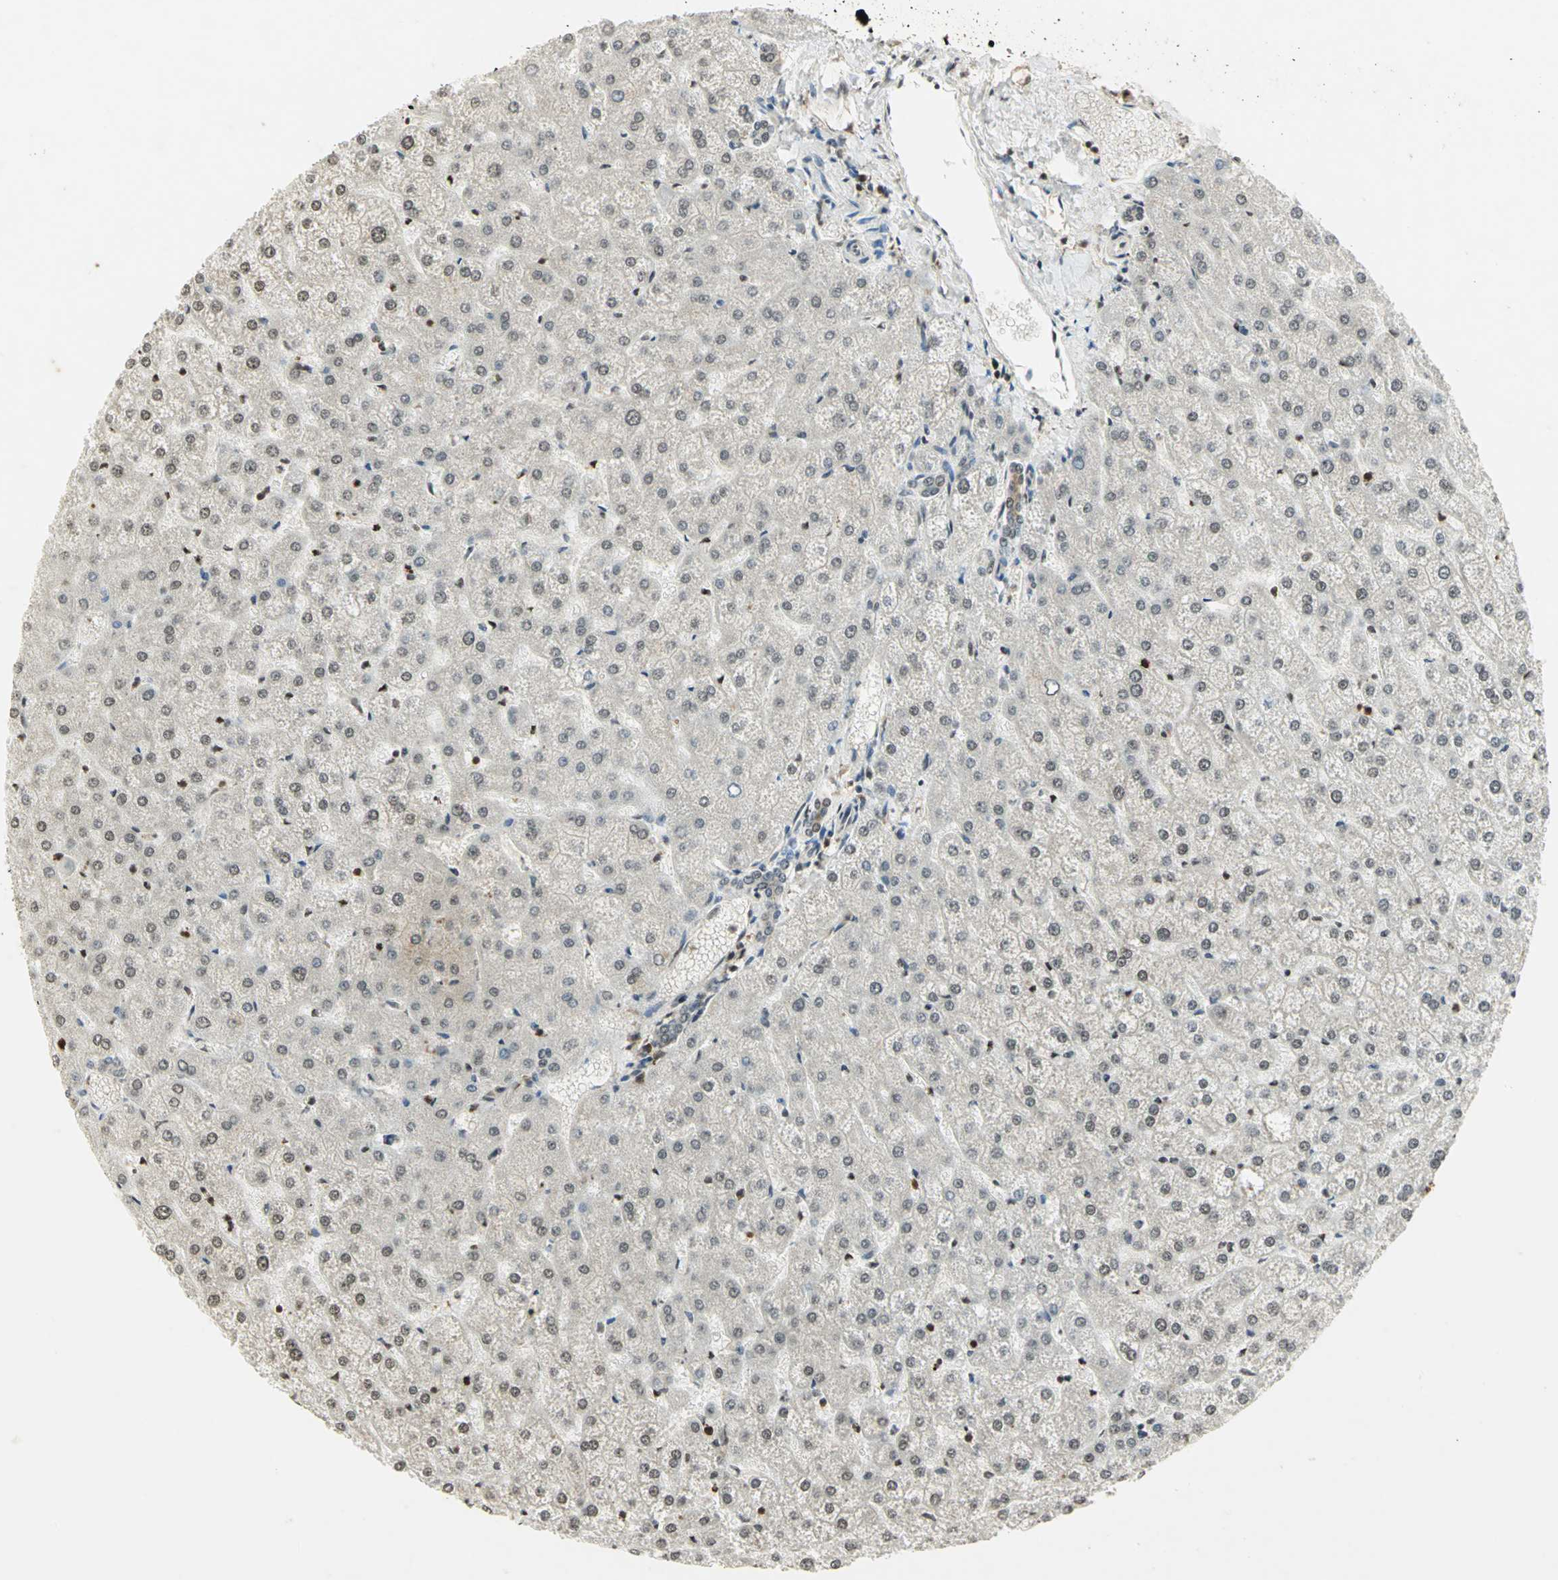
{"staining": {"intensity": "weak", "quantity": "<25%", "location": "cytoplasmic/membranous"}, "tissue": "liver", "cell_type": "Cholangiocytes", "image_type": "normal", "snomed": [{"axis": "morphology", "description": "Normal tissue, NOS"}, {"axis": "topography", "description": "Liver"}], "caption": "High magnification brightfield microscopy of benign liver stained with DAB (brown) and counterstained with hematoxylin (blue): cholangiocytes show no significant expression. (DAB immunohistochemistry (IHC) with hematoxylin counter stain).", "gene": "IL16", "patient": {"sex": "female", "age": 32}}